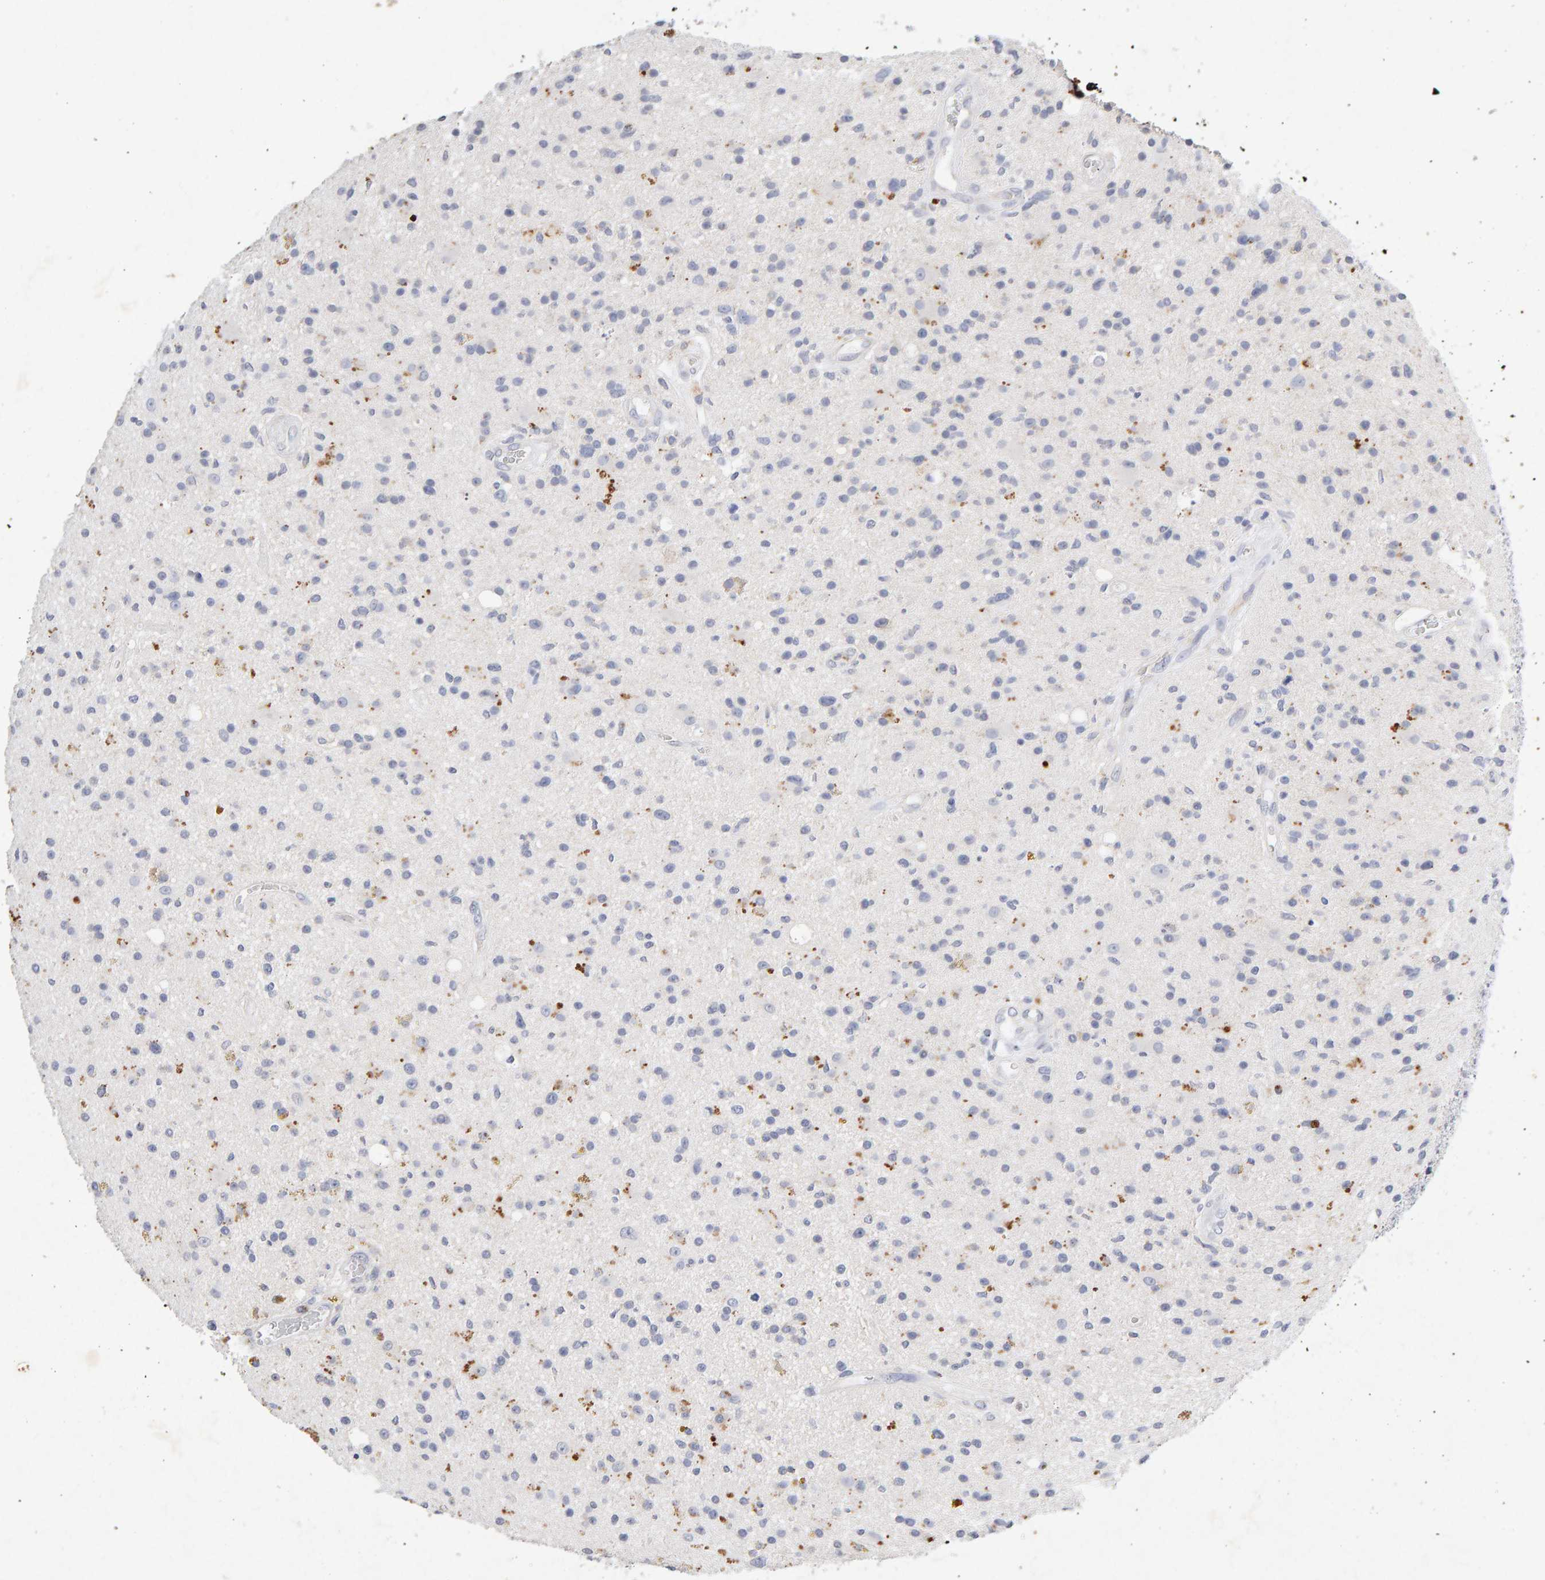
{"staining": {"intensity": "negative", "quantity": "none", "location": "none"}, "tissue": "glioma", "cell_type": "Tumor cells", "image_type": "cancer", "snomed": [{"axis": "morphology", "description": "Glioma, malignant, High grade"}, {"axis": "topography", "description": "Brain"}], "caption": "Glioma was stained to show a protein in brown. There is no significant staining in tumor cells. The staining was performed using DAB to visualize the protein expression in brown, while the nuclei were stained in blue with hematoxylin (Magnification: 20x).", "gene": "PTPRM", "patient": {"sex": "male", "age": 33}}